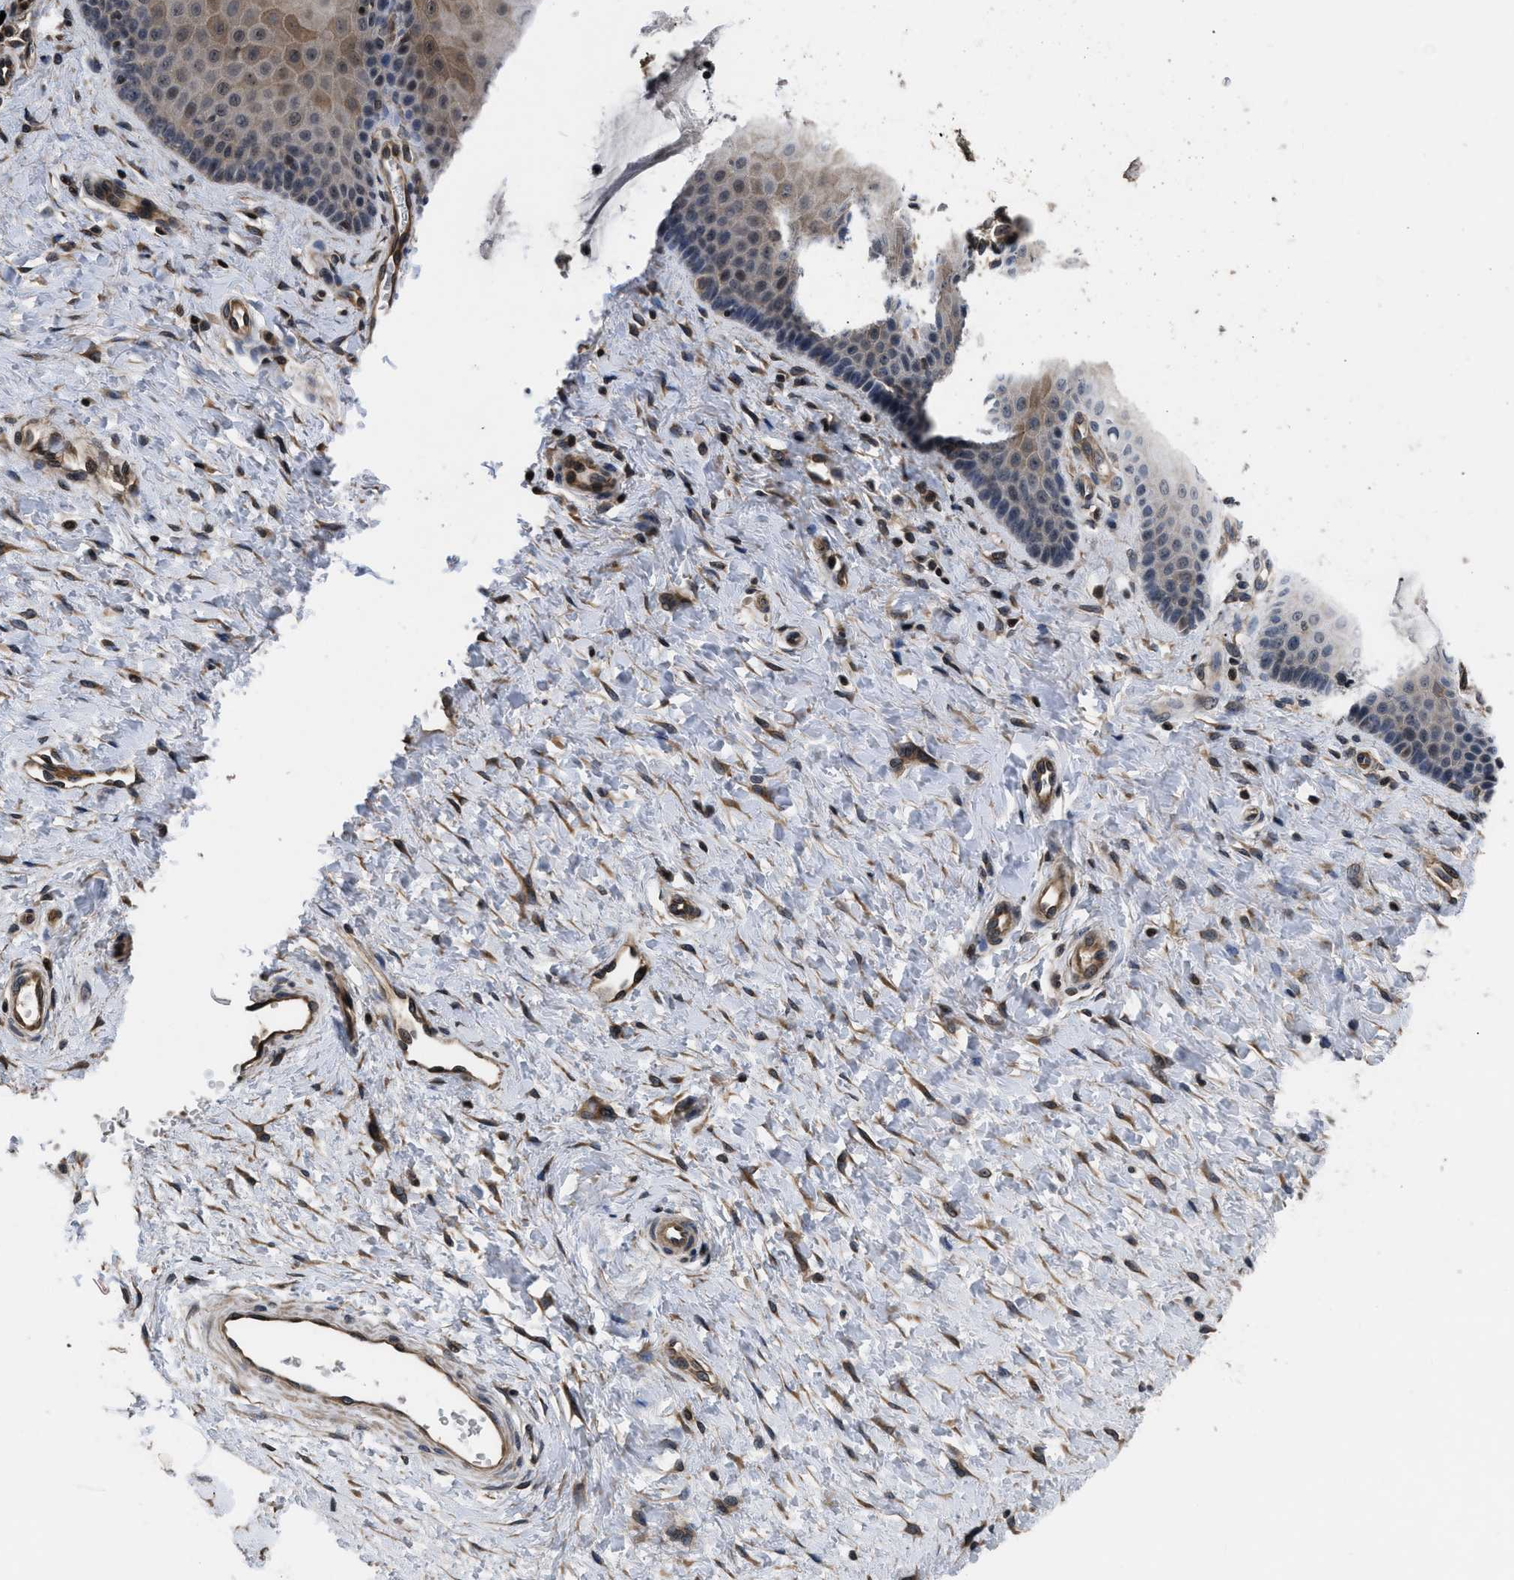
{"staining": {"intensity": "moderate", "quantity": ">75%", "location": "cytoplasmic/membranous"}, "tissue": "cervix", "cell_type": "Glandular cells", "image_type": "normal", "snomed": [{"axis": "morphology", "description": "Normal tissue, NOS"}, {"axis": "topography", "description": "Cervix"}], "caption": "Unremarkable cervix was stained to show a protein in brown. There is medium levels of moderate cytoplasmic/membranous positivity in about >75% of glandular cells. The protein of interest is stained brown, and the nuclei are stained in blue (DAB IHC with brightfield microscopy, high magnification).", "gene": "DNAJC14", "patient": {"sex": "female", "age": 55}}